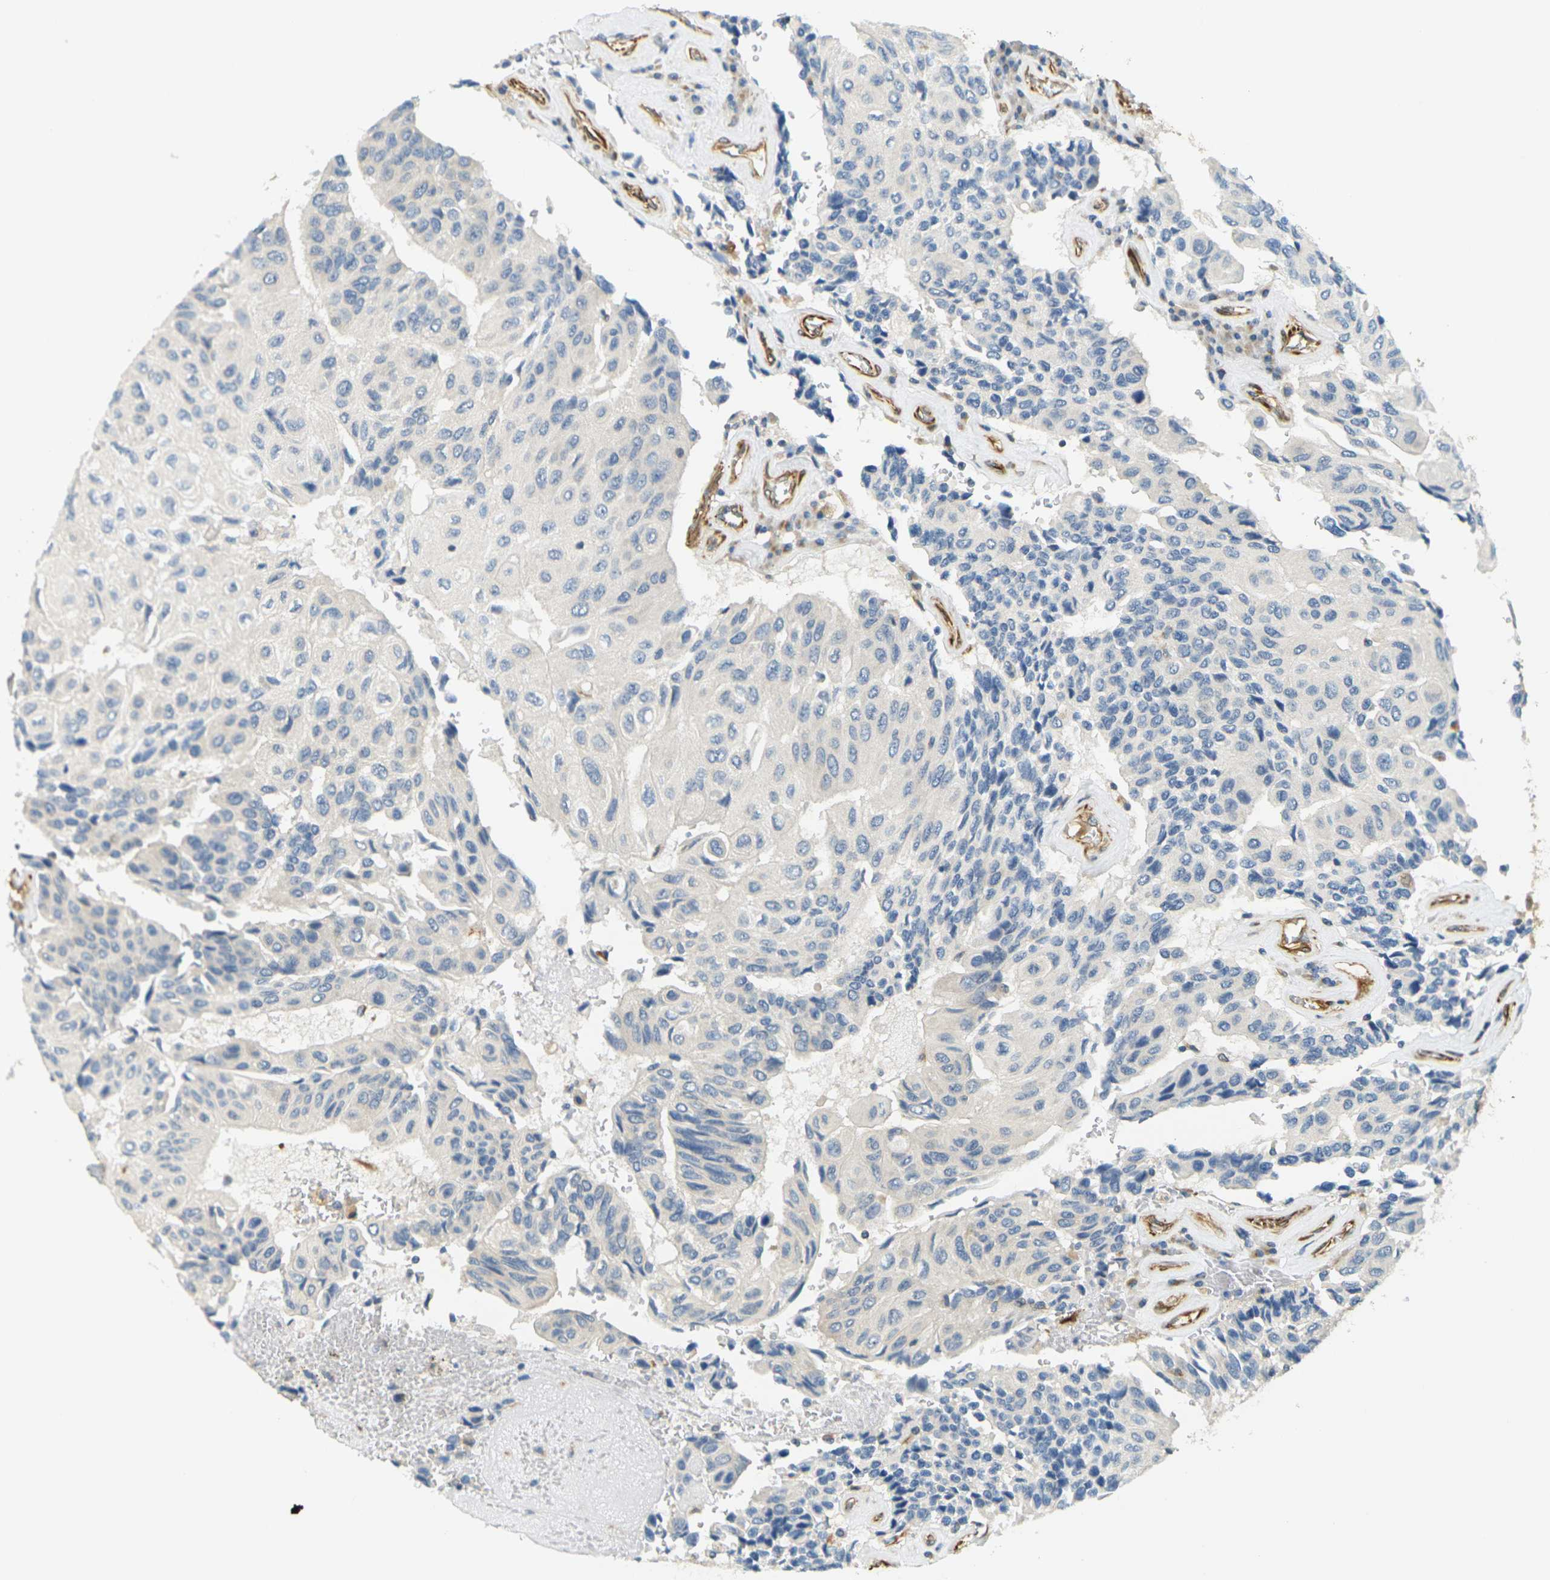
{"staining": {"intensity": "negative", "quantity": "none", "location": "none"}, "tissue": "urothelial cancer", "cell_type": "Tumor cells", "image_type": "cancer", "snomed": [{"axis": "morphology", "description": "Urothelial carcinoma, High grade"}, {"axis": "topography", "description": "Urinary bladder"}], "caption": "High power microscopy micrograph of an immunohistochemistry photomicrograph of urothelial cancer, revealing no significant expression in tumor cells.", "gene": "CYTH3", "patient": {"sex": "female", "age": 85}}